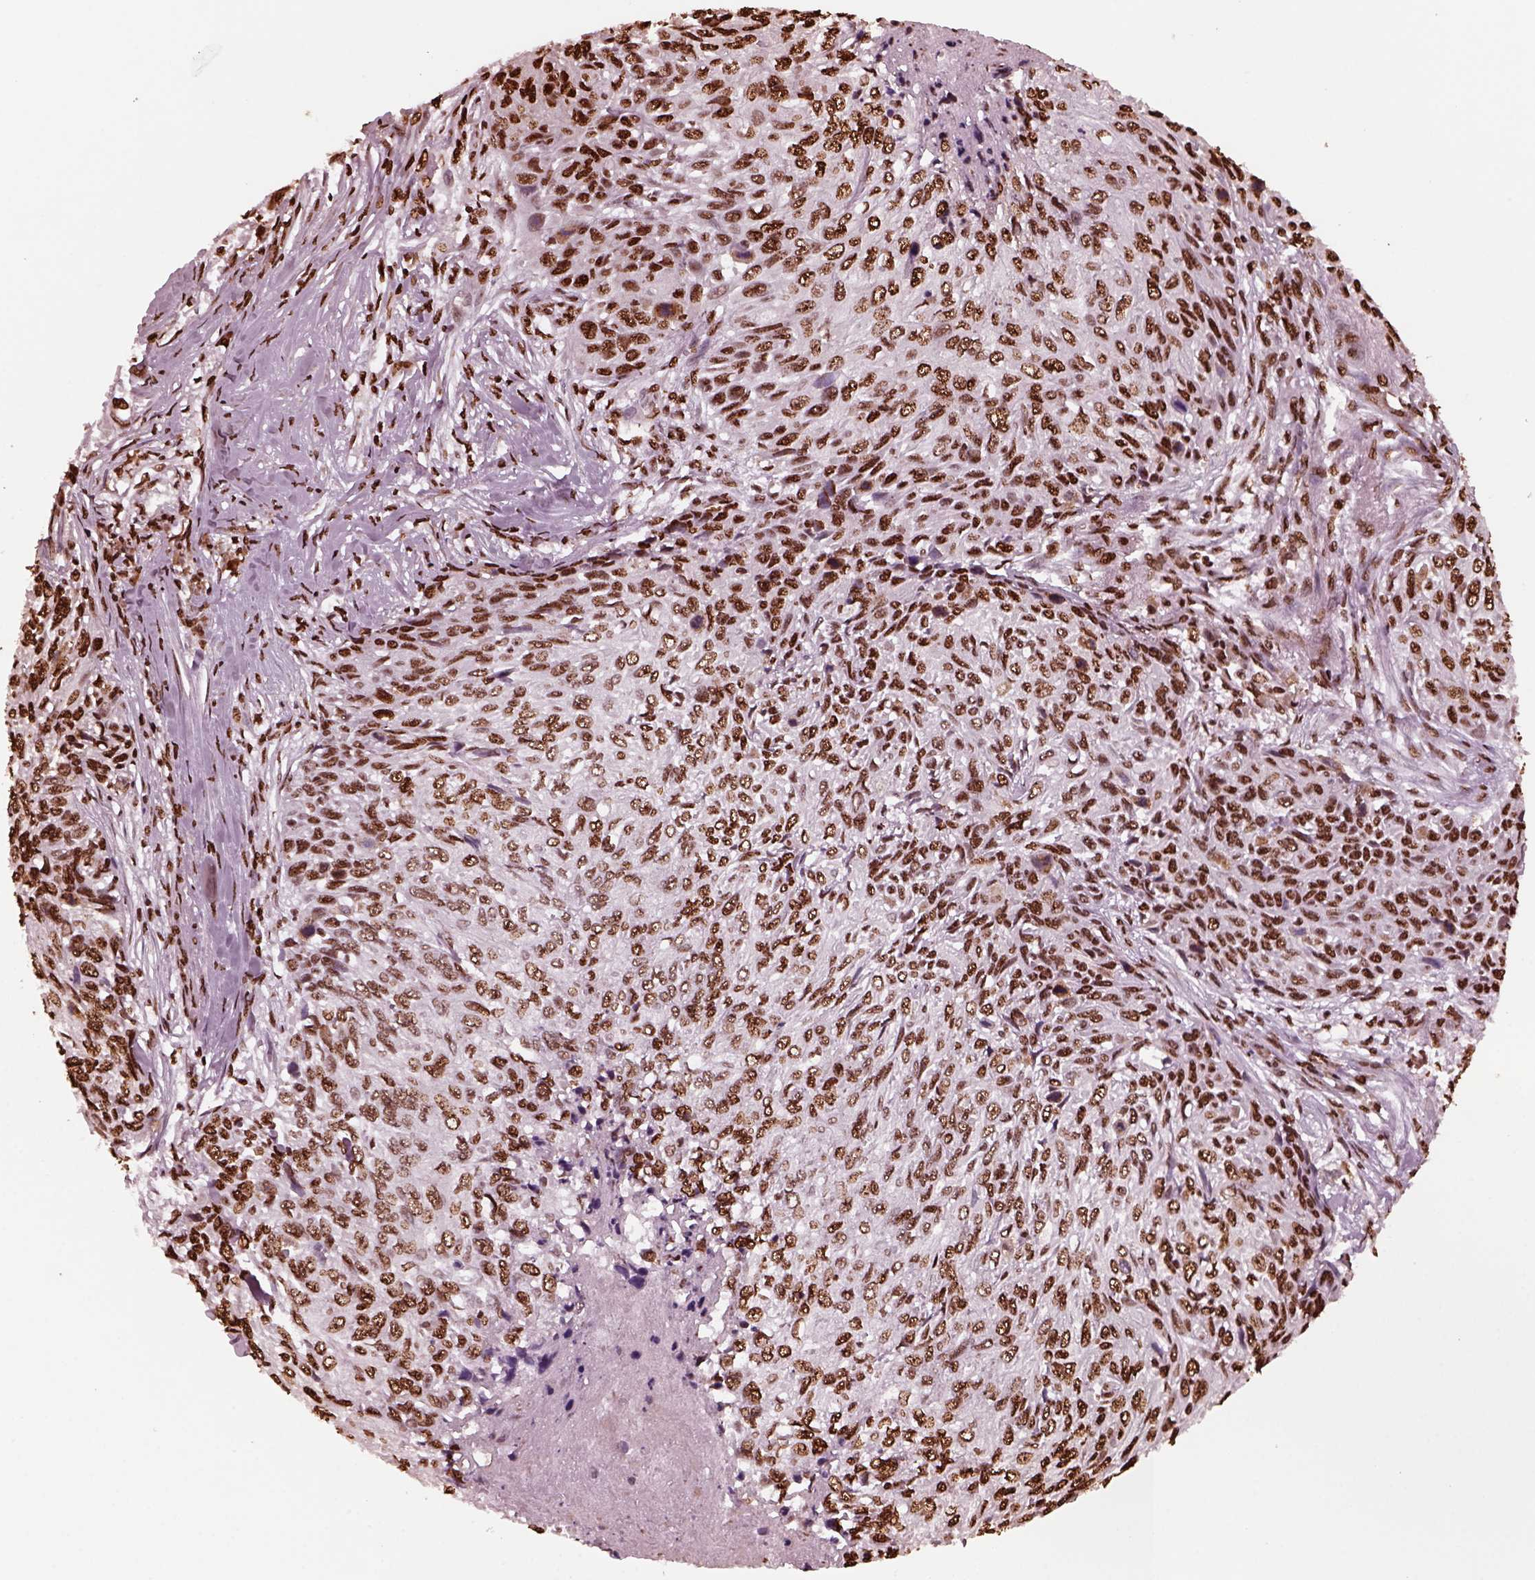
{"staining": {"intensity": "strong", "quantity": ">75%", "location": "nuclear"}, "tissue": "skin cancer", "cell_type": "Tumor cells", "image_type": "cancer", "snomed": [{"axis": "morphology", "description": "Squamous cell carcinoma, NOS"}, {"axis": "topography", "description": "Skin"}], "caption": "Squamous cell carcinoma (skin) stained with IHC demonstrates strong nuclear positivity in about >75% of tumor cells.", "gene": "NSD1", "patient": {"sex": "male", "age": 92}}